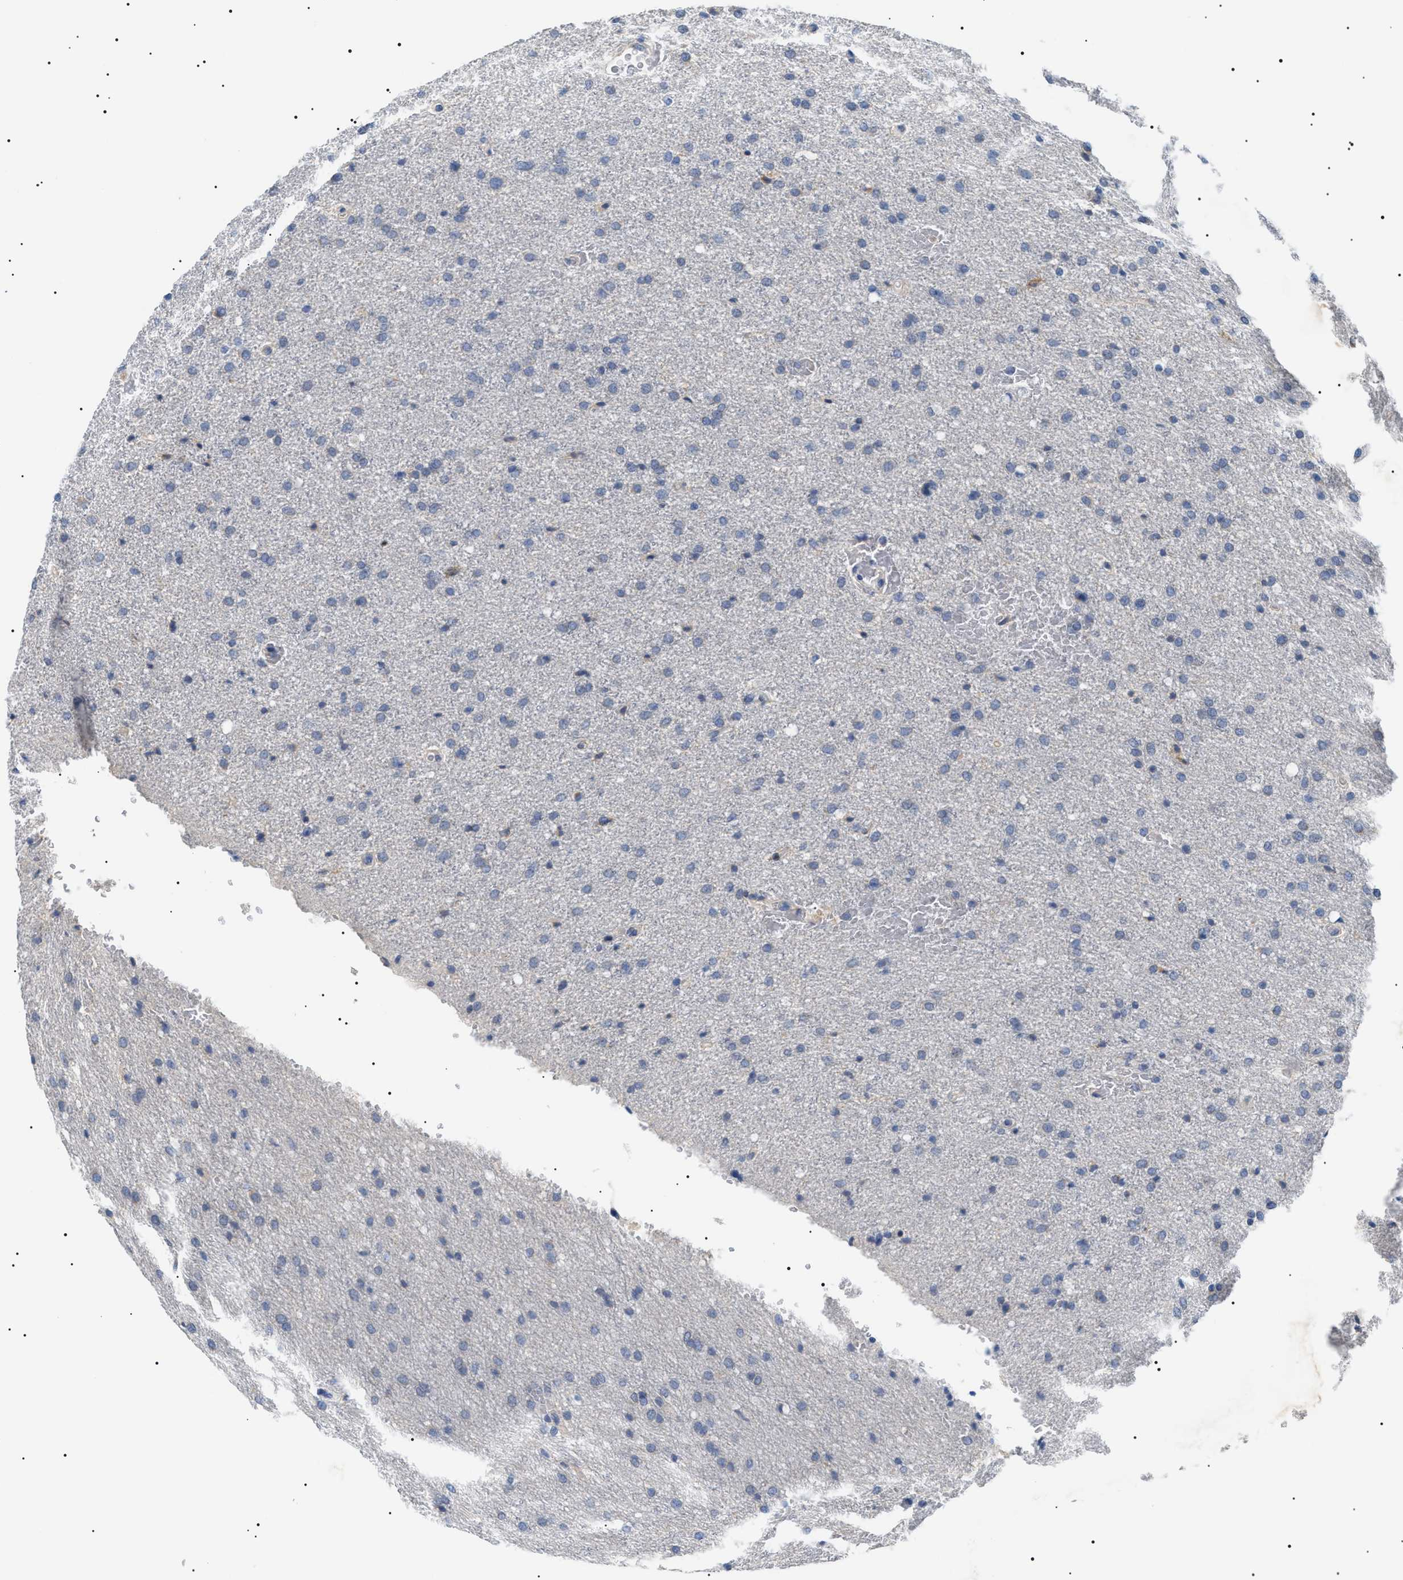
{"staining": {"intensity": "weak", "quantity": "<25%", "location": "cytoplasmic/membranous"}, "tissue": "glioma", "cell_type": "Tumor cells", "image_type": "cancer", "snomed": [{"axis": "morphology", "description": "Glioma, malignant, Low grade"}, {"axis": "topography", "description": "Brain"}], "caption": "DAB (3,3'-diaminobenzidine) immunohistochemical staining of glioma displays no significant positivity in tumor cells.", "gene": "TMEM222", "patient": {"sex": "female", "age": 37}}